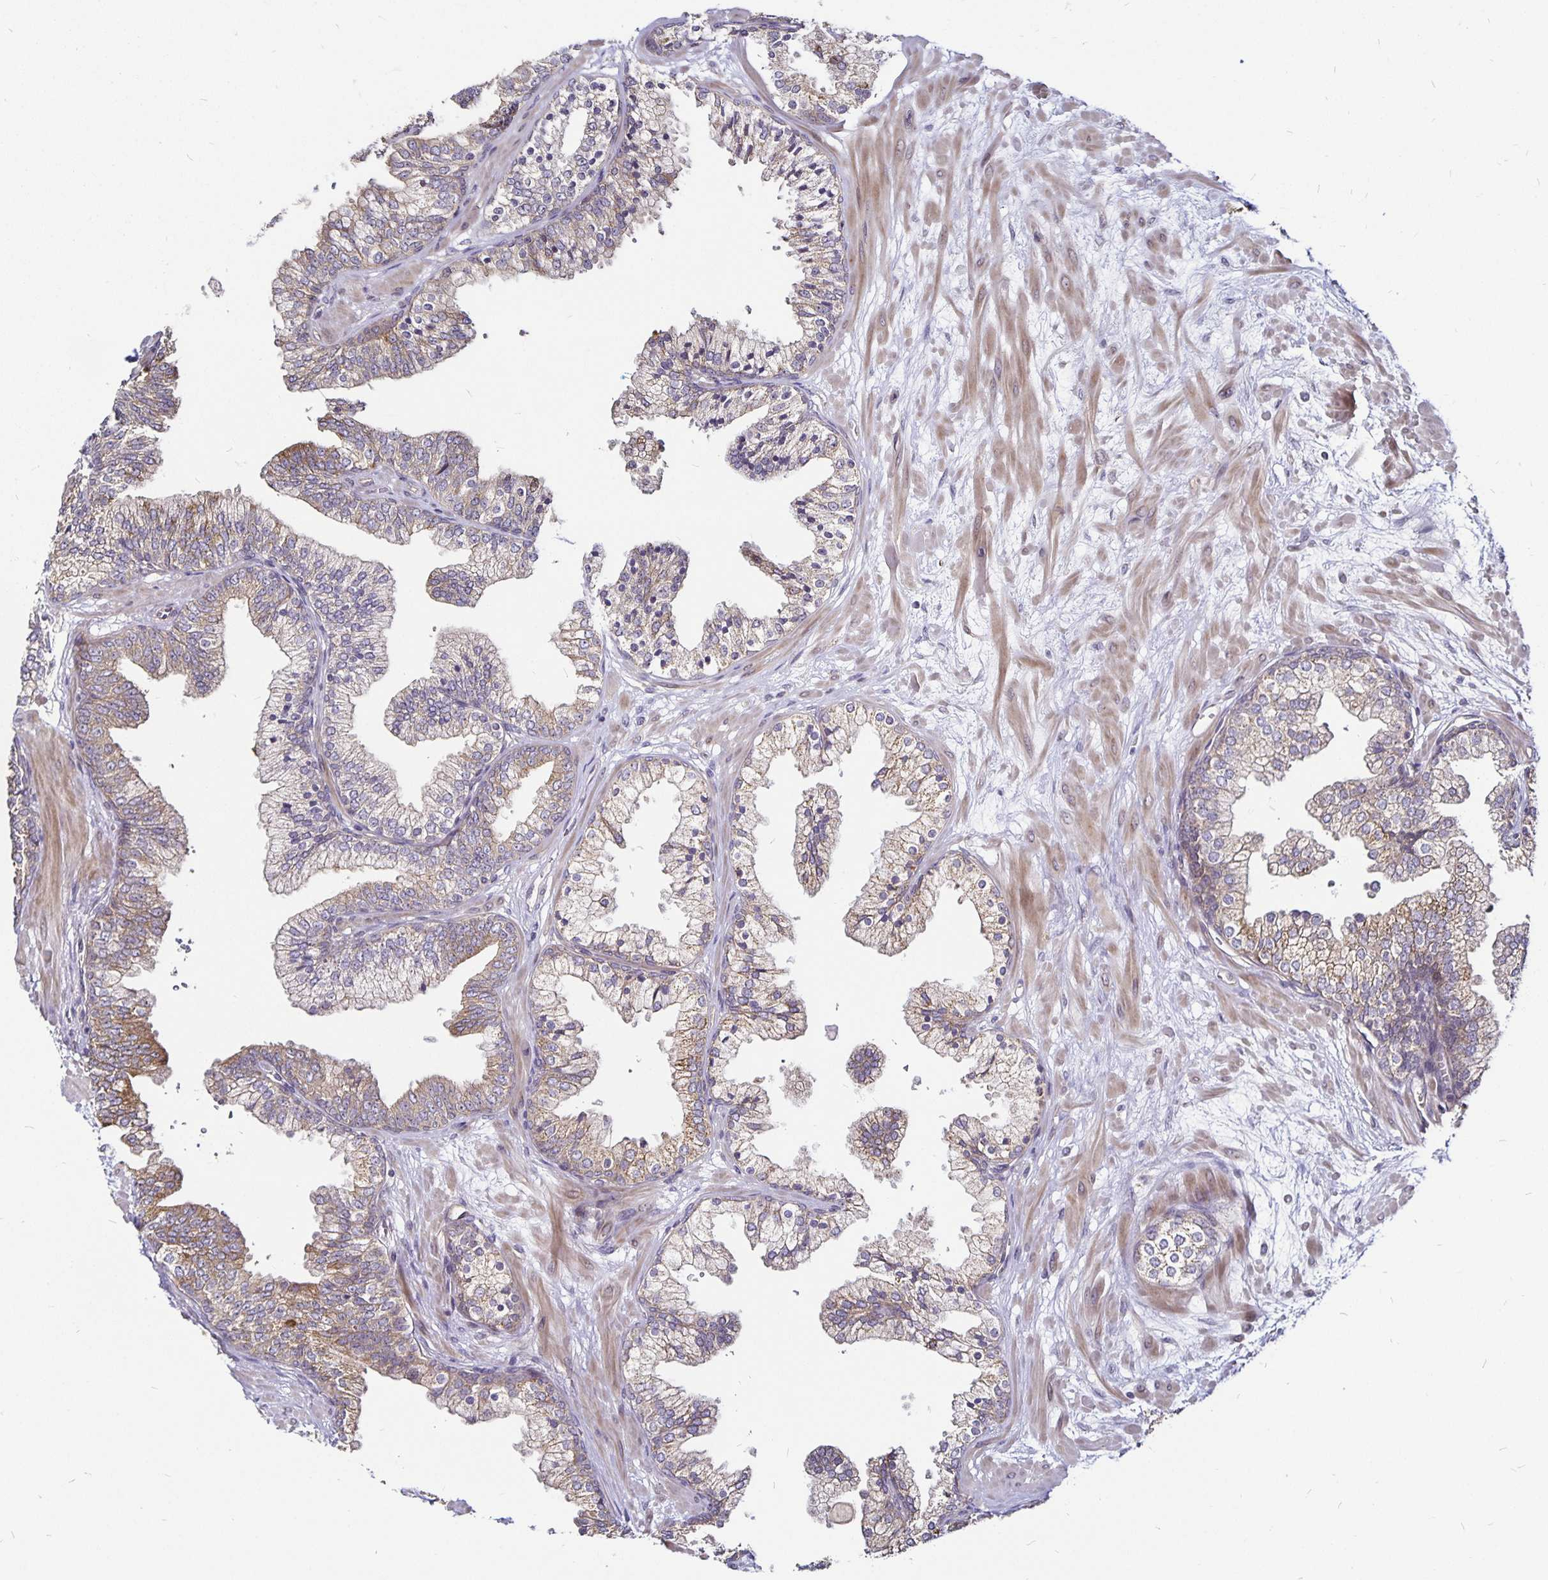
{"staining": {"intensity": "weak", "quantity": ">75%", "location": "cytoplasmic/membranous"}, "tissue": "prostate", "cell_type": "Glandular cells", "image_type": "normal", "snomed": [{"axis": "morphology", "description": "Normal tissue, NOS"}, {"axis": "topography", "description": "Prostate"}, {"axis": "topography", "description": "Peripheral nerve tissue"}], "caption": "A high-resolution photomicrograph shows immunohistochemistry (IHC) staining of benign prostate, which displays weak cytoplasmic/membranous staining in approximately >75% of glandular cells. Using DAB (brown) and hematoxylin (blue) stains, captured at high magnification using brightfield microscopy.", "gene": "CYP27A1", "patient": {"sex": "male", "age": 61}}